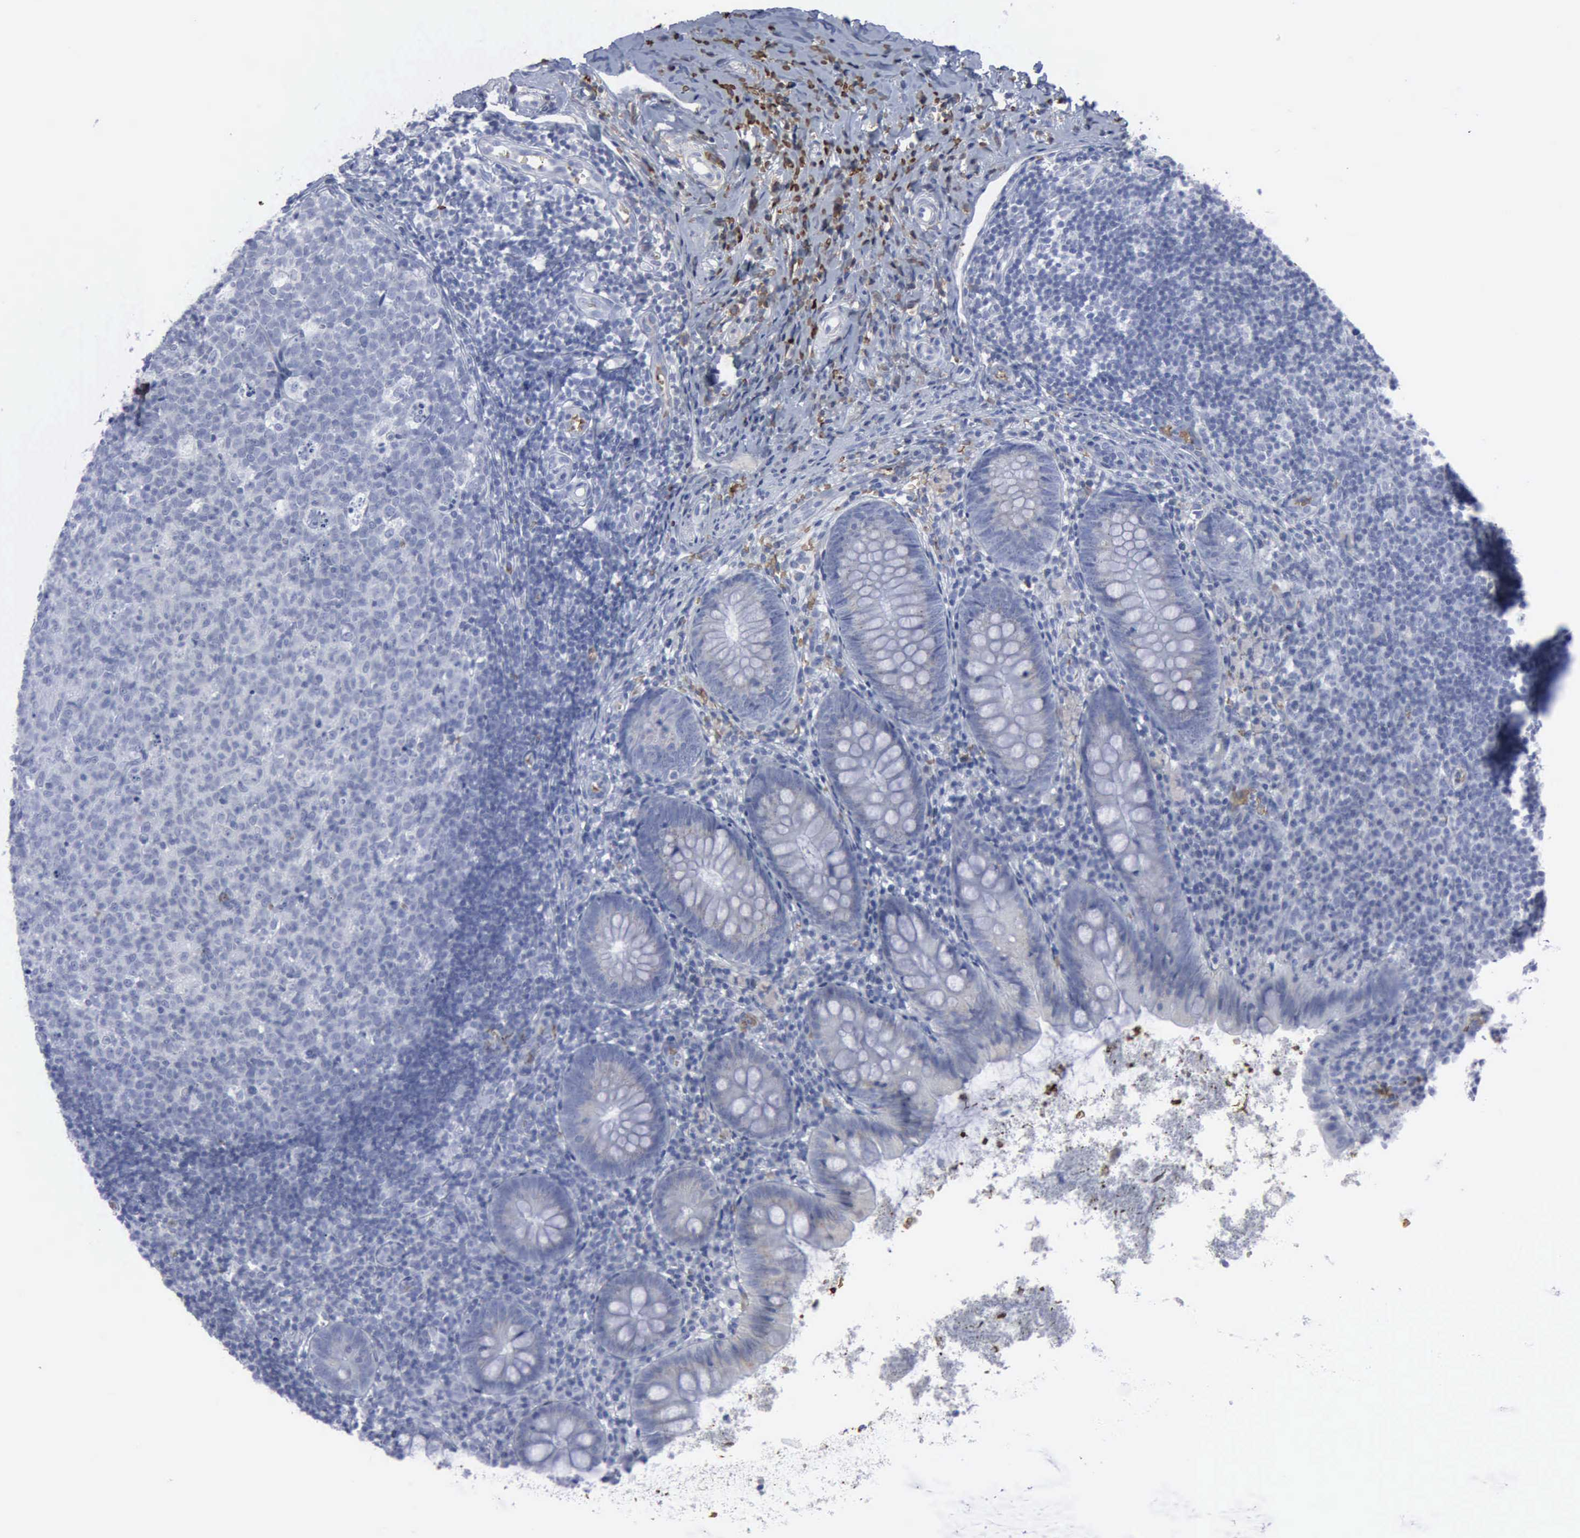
{"staining": {"intensity": "negative", "quantity": "none", "location": "none"}, "tissue": "appendix", "cell_type": "Glandular cells", "image_type": "normal", "snomed": [{"axis": "morphology", "description": "Normal tissue, NOS"}, {"axis": "topography", "description": "Appendix"}], "caption": "Protein analysis of unremarkable appendix demonstrates no significant expression in glandular cells. The staining was performed using DAB (3,3'-diaminobenzidine) to visualize the protein expression in brown, while the nuclei were stained in blue with hematoxylin (Magnification: 20x).", "gene": "TGFB1", "patient": {"sex": "female", "age": 9}}